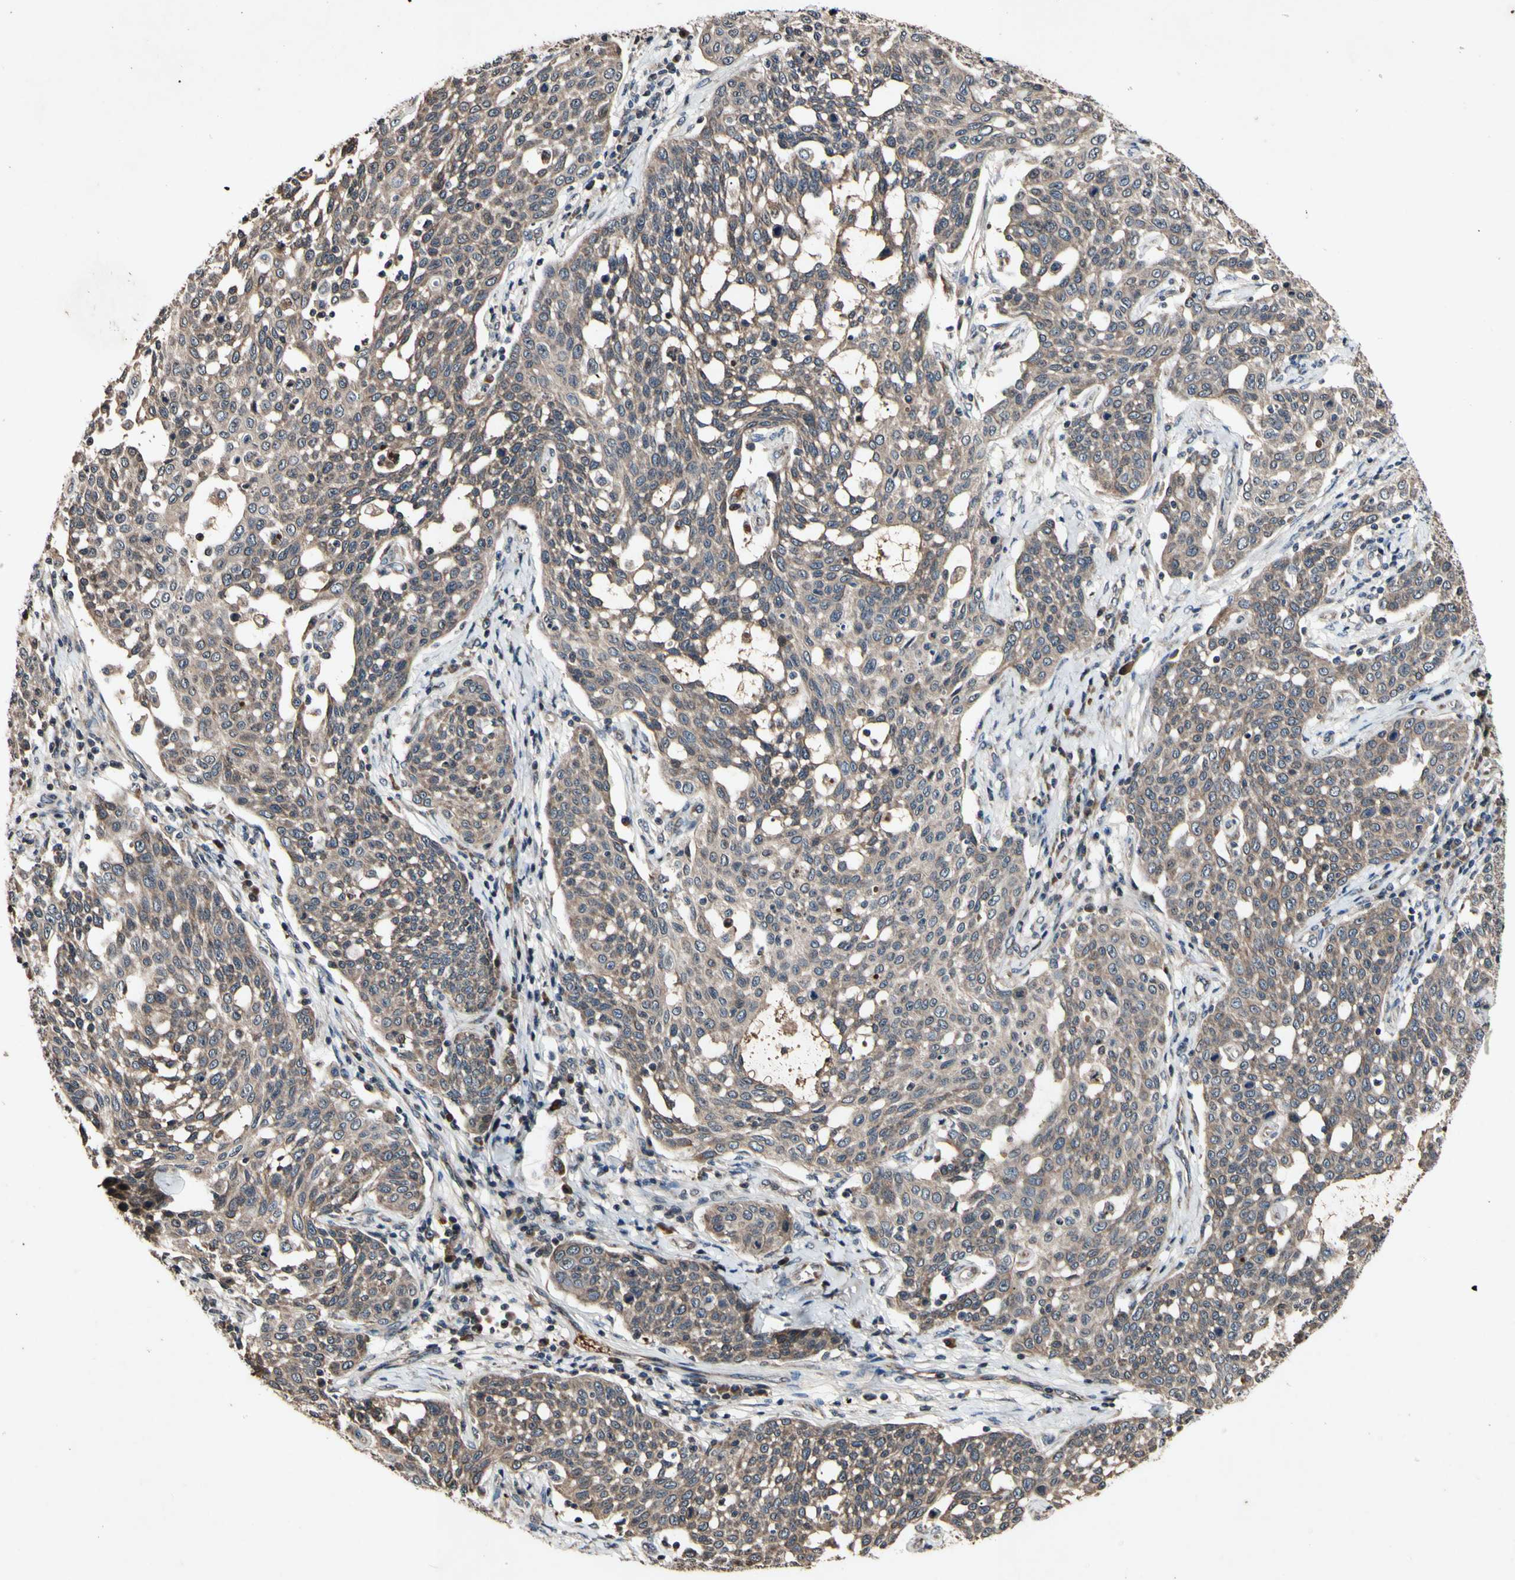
{"staining": {"intensity": "moderate", "quantity": ">75%", "location": "cytoplasmic/membranous"}, "tissue": "cervical cancer", "cell_type": "Tumor cells", "image_type": "cancer", "snomed": [{"axis": "morphology", "description": "Squamous cell carcinoma, NOS"}, {"axis": "topography", "description": "Cervix"}], "caption": "The photomicrograph demonstrates immunohistochemical staining of cervical squamous cell carcinoma. There is moderate cytoplasmic/membranous positivity is identified in approximately >75% of tumor cells.", "gene": "PLAT", "patient": {"sex": "female", "age": 34}}